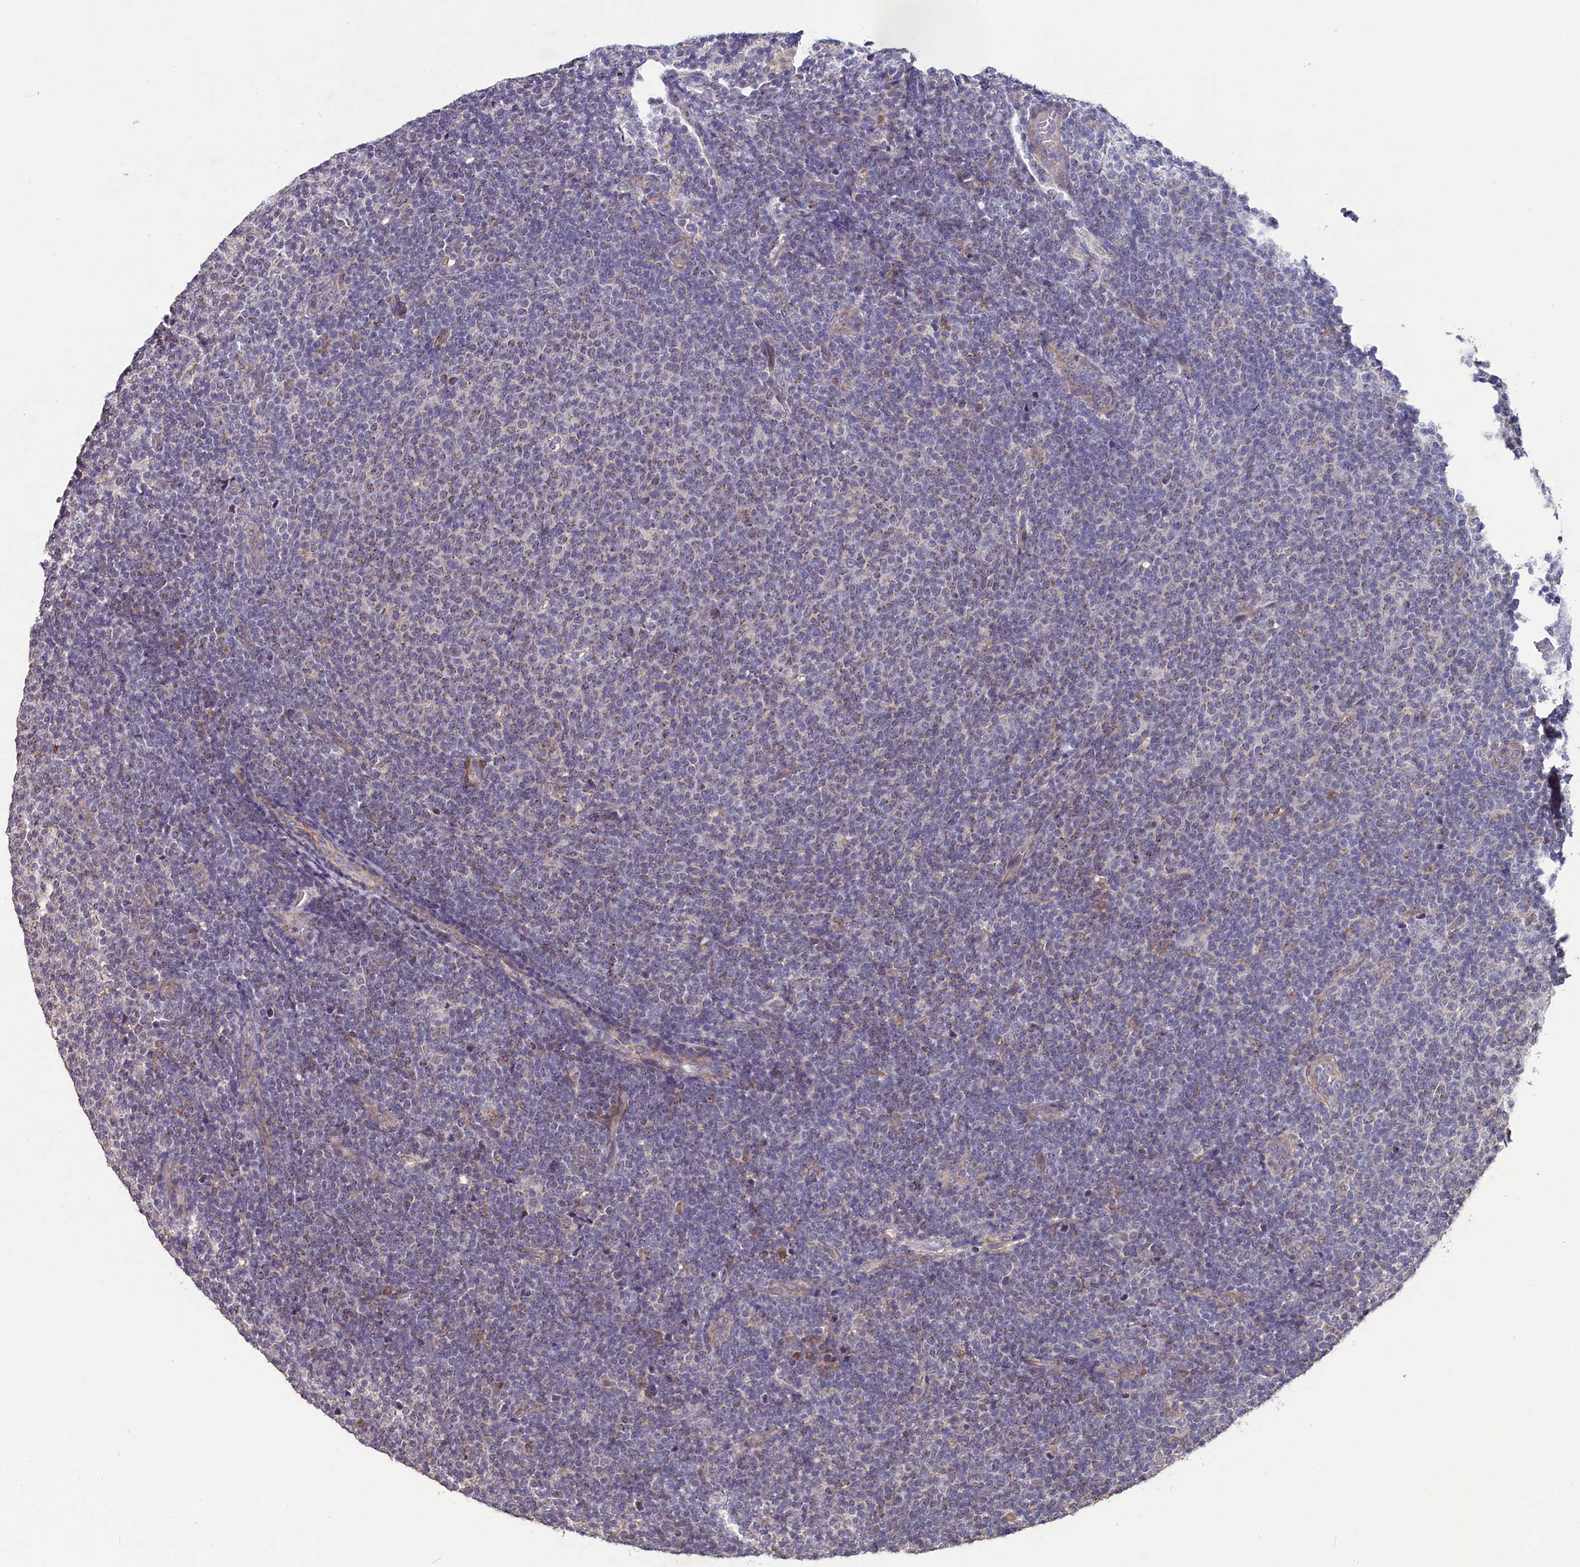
{"staining": {"intensity": "negative", "quantity": "none", "location": "none"}, "tissue": "lymphoma", "cell_type": "Tumor cells", "image_type": "cancer", "snomed": [{"axis": "morphology", "description": "Malignant lymphoma, non-Hodgkin's type, Low grade"}, {"axis": "topography", "description": "Lymph node"}], "caption": "This histopathology image is of low-grade malignant lymphoma, non-Hodgkin's type stained with immunohistochemistry (IHC) to label a protein in brown with the nuclei are counter-stained blue. There is no expression in tumor cells. (DAB (3,3'-diaminobenzidine) immunohistochemistry (IHC) with hematoxylin counter stain).", "gene": "SLC39A6", "patient": {"sex": "male", "age": 66}}